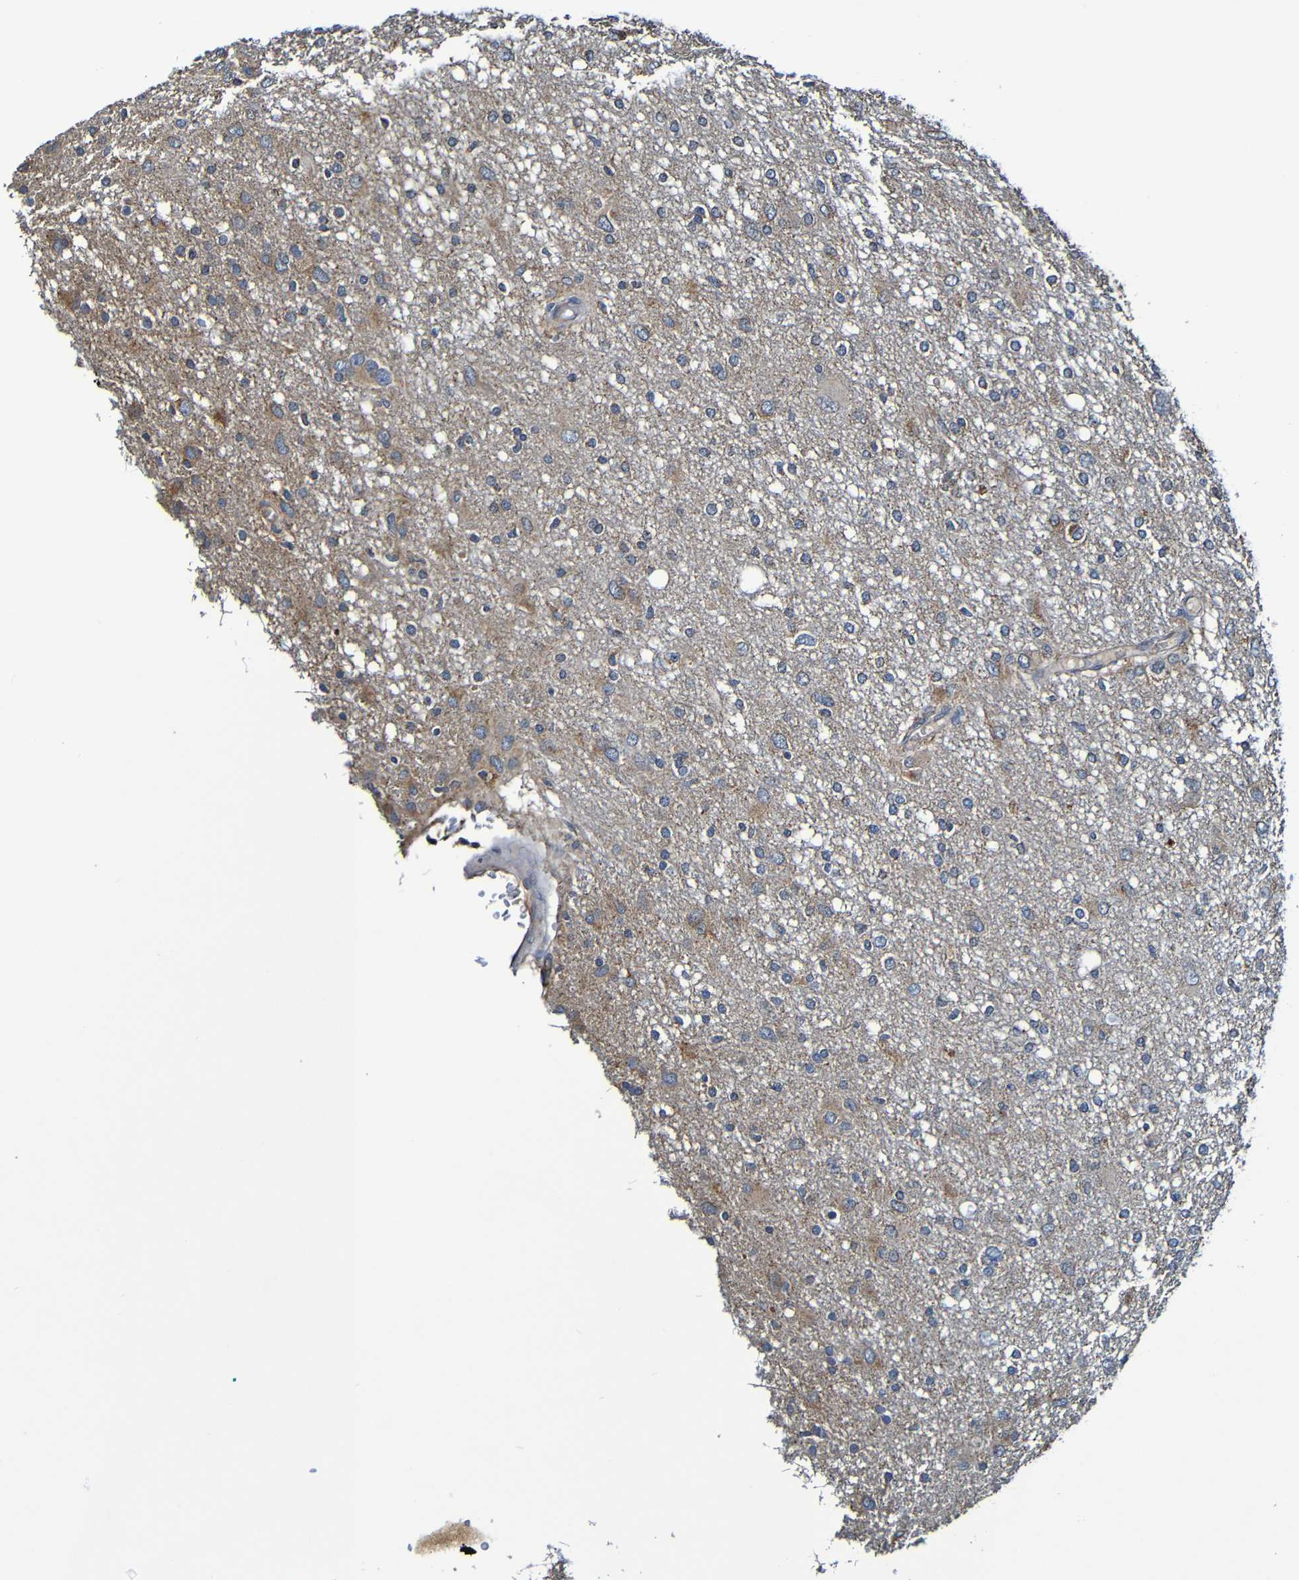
{"staining": {"intensity": "moderate", "quantity": "<25%", "location": "cytoplasmic/membranous"}, "tissue": "glioma", "cell_type": "Tumor cells", "image_type": "cancer", "snomed": [{"axis": "morphology", "description": "Glioma, malignant, High grade"}, {"axis": "topography", "description": "Brain"}], "caption": "Glioma stained for a protein (brown) exhibits moderate cytoplasmic/membranous positive staining in approximately <25% of tumor cells.", "gene": "ADAM15", "patient": {"sex": "female", "age": 59}}